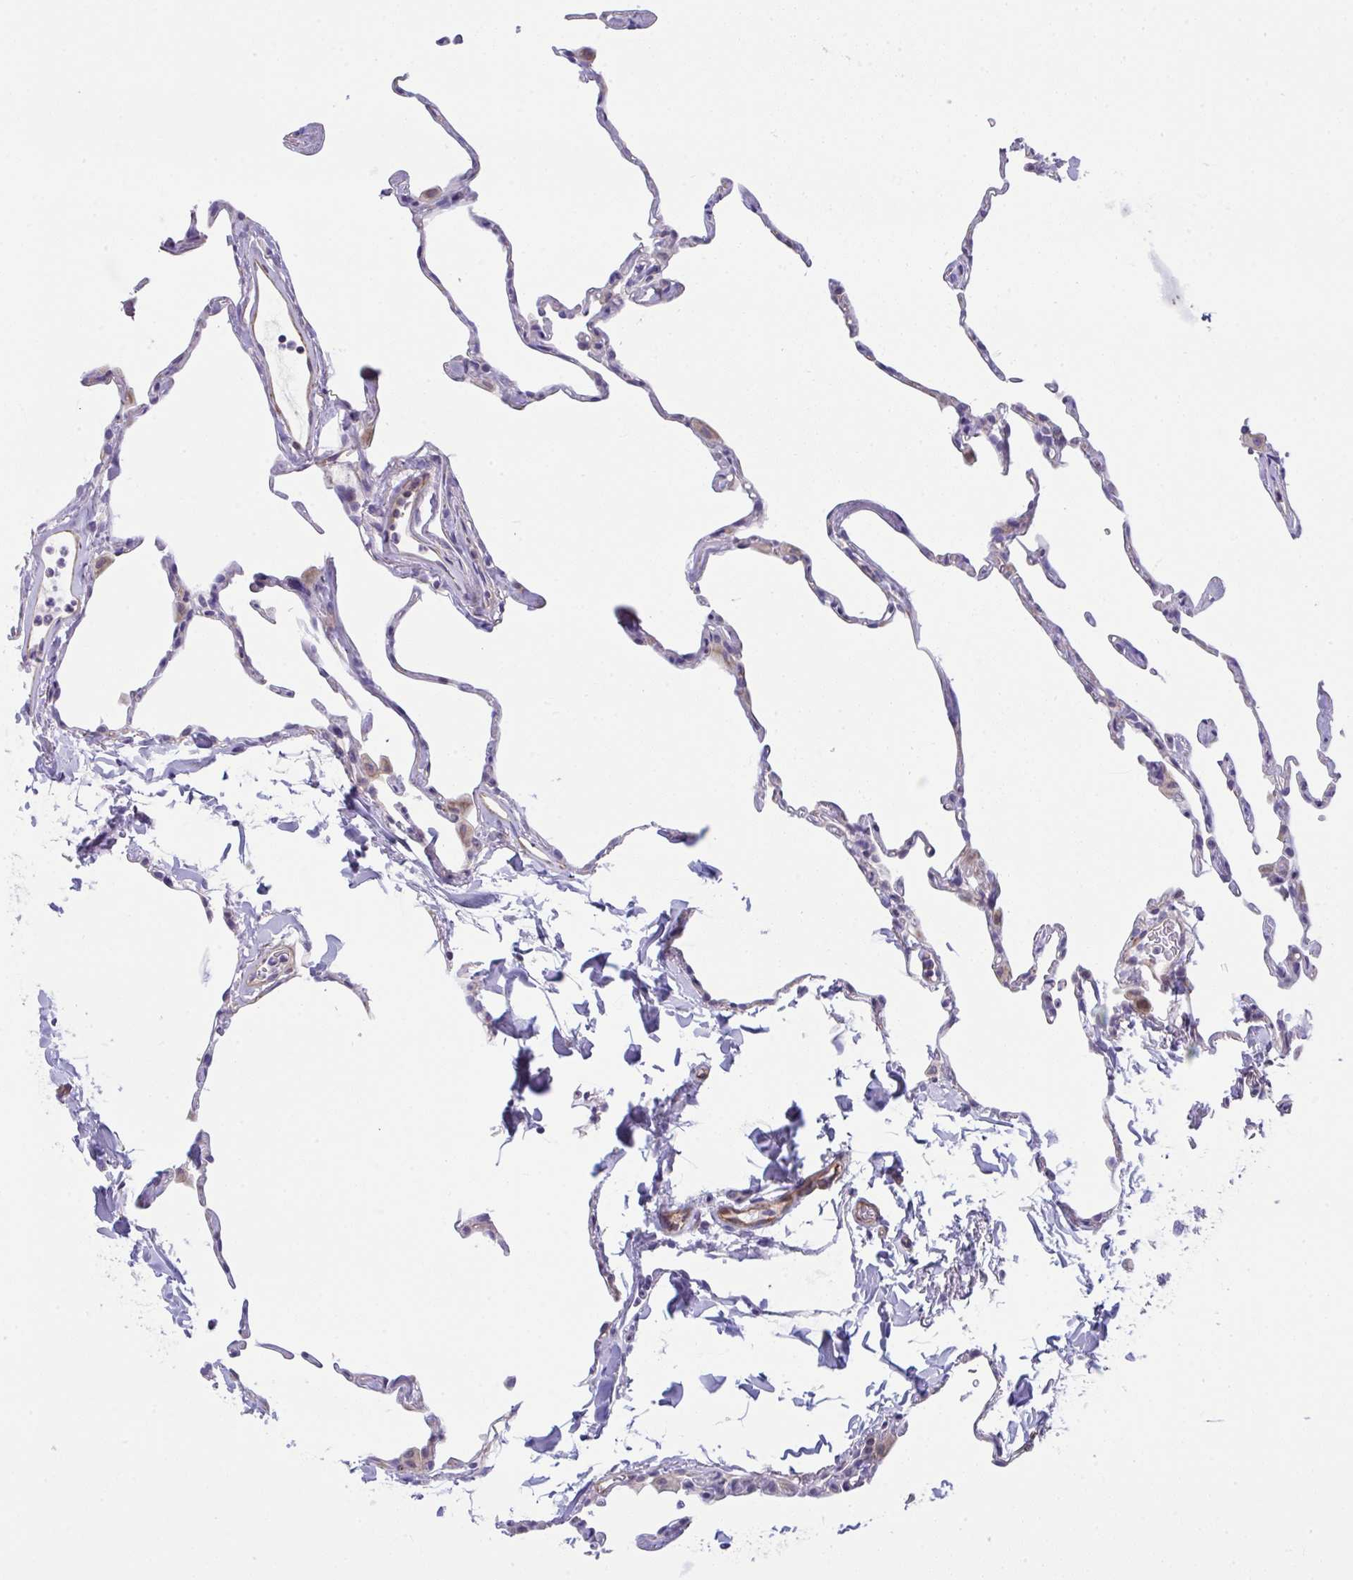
{"staining": {"intensity": "negative", "quantity": "none", "location": "none"}, "tissue": "lung", "cell_type": "Alveolar cells", "image_type": "normal", "snomed": [{"axis": "morphology", "description": "Normal tissue, NOS"}, {"axis": "topography", "description": "Lung"}], "caption": "Immunohistochemistry micrograph of unremarkable lung: human lung stained with DAB (3,3'-diaminobenzidine) exhibits no significant protein expression in alveolar cells. (DAB IHC with hematoxylin counter stain).", "gene": "MYL12A", "patient": {"sex": "male", "age": 65}}